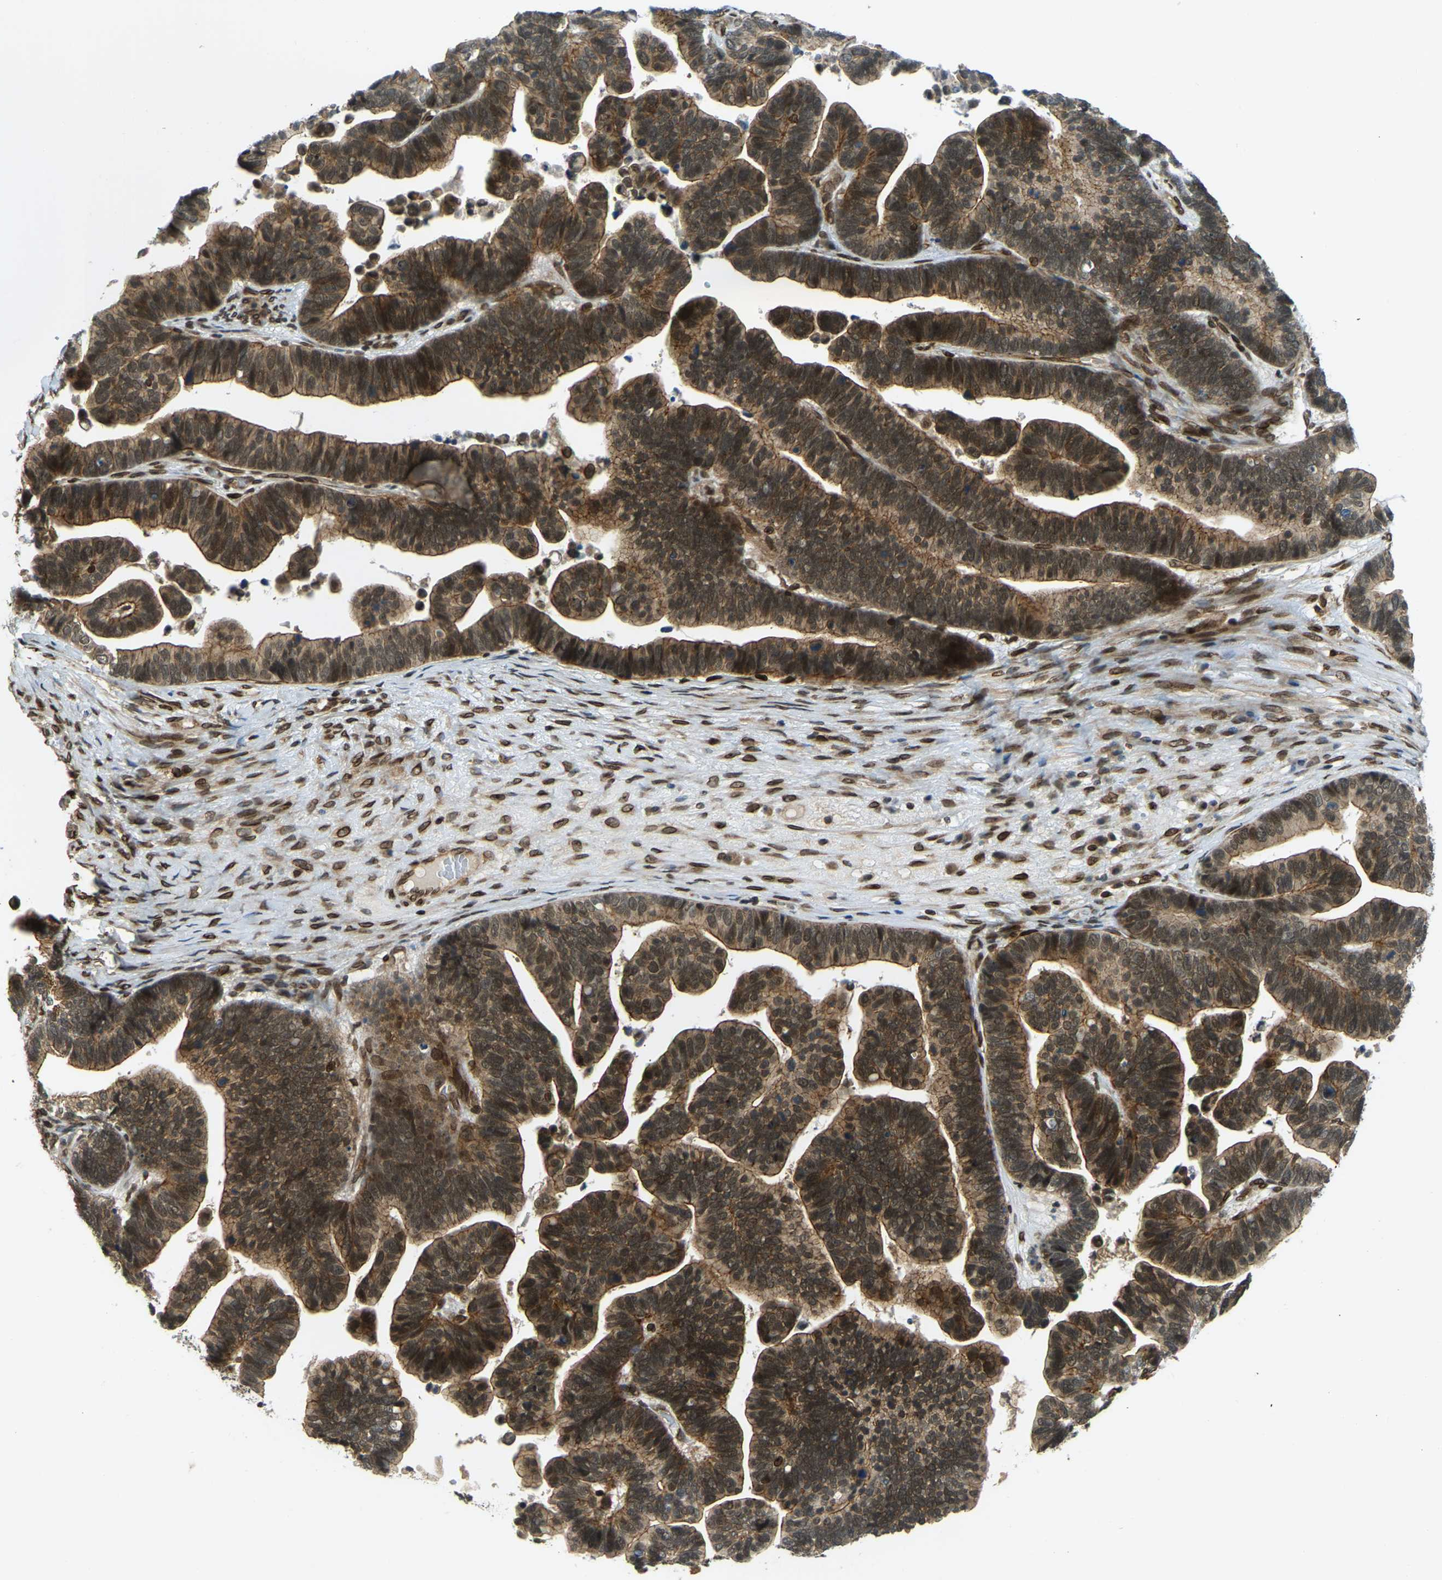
{"staining": {"intensity": "moderate", "quantity": ">75%", "location": "cytoplasmic/membranous,nuclear"}, "tissue": "ovarian cancer", "cell_type": "Tumor cells", "image_type": "cancer", "snomed": [{"axis": "morphology", "description": "Cystadenocarcinoma, serous, NOS"}, {"axis": "topography", "description": "Ovary"}], "caption": "Protein analysis of serous cystadenocarcinoma (ovarian) tissue demonstrates moderate cytoplasmic/membranous and nuclear positivity in about >75% of tumor cells.", "gene": "SYNE1", "patient": {"sex": "female", "age": 56}}